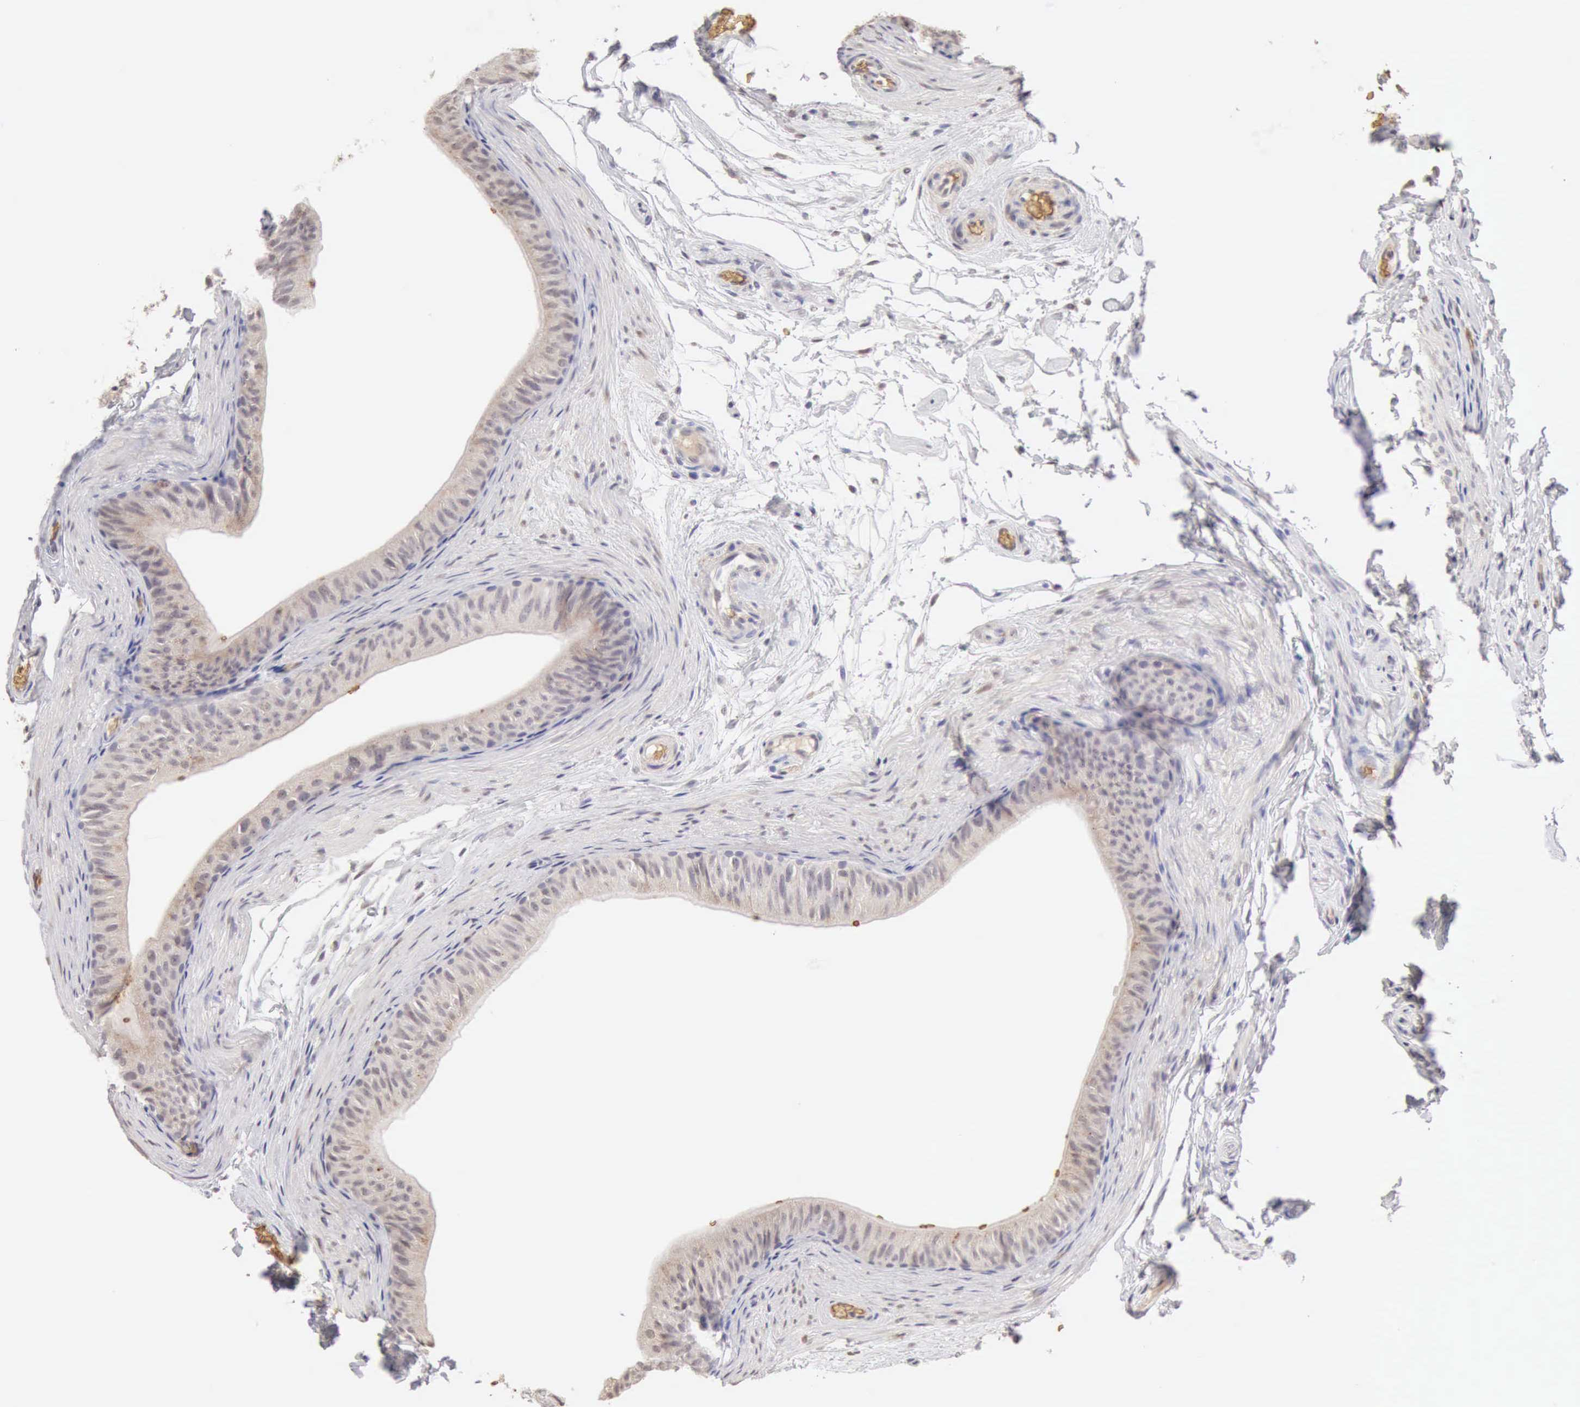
{"staining": {"intensity": "weak", "quantity": ">75%", "location": "cytoplasmic/membranous"}, "tissue": "epididymis", "cell_type": "Glandular cells", "image_type": "normal", "snomed": [{"axis": "morphology", "description": "Normal tissue, NOS"}, {"axis": "topography", "description": "Testis"}, {"axis": "topography", "description": "Epididymis"}], "caption": "Weak cytoplasmic/membranous expression for a protein is appreciated in about >75% of glandular cells of normal epididymis using IHC.", "gene": "CFI", "patient": {"sex": "male", "age": 36}}